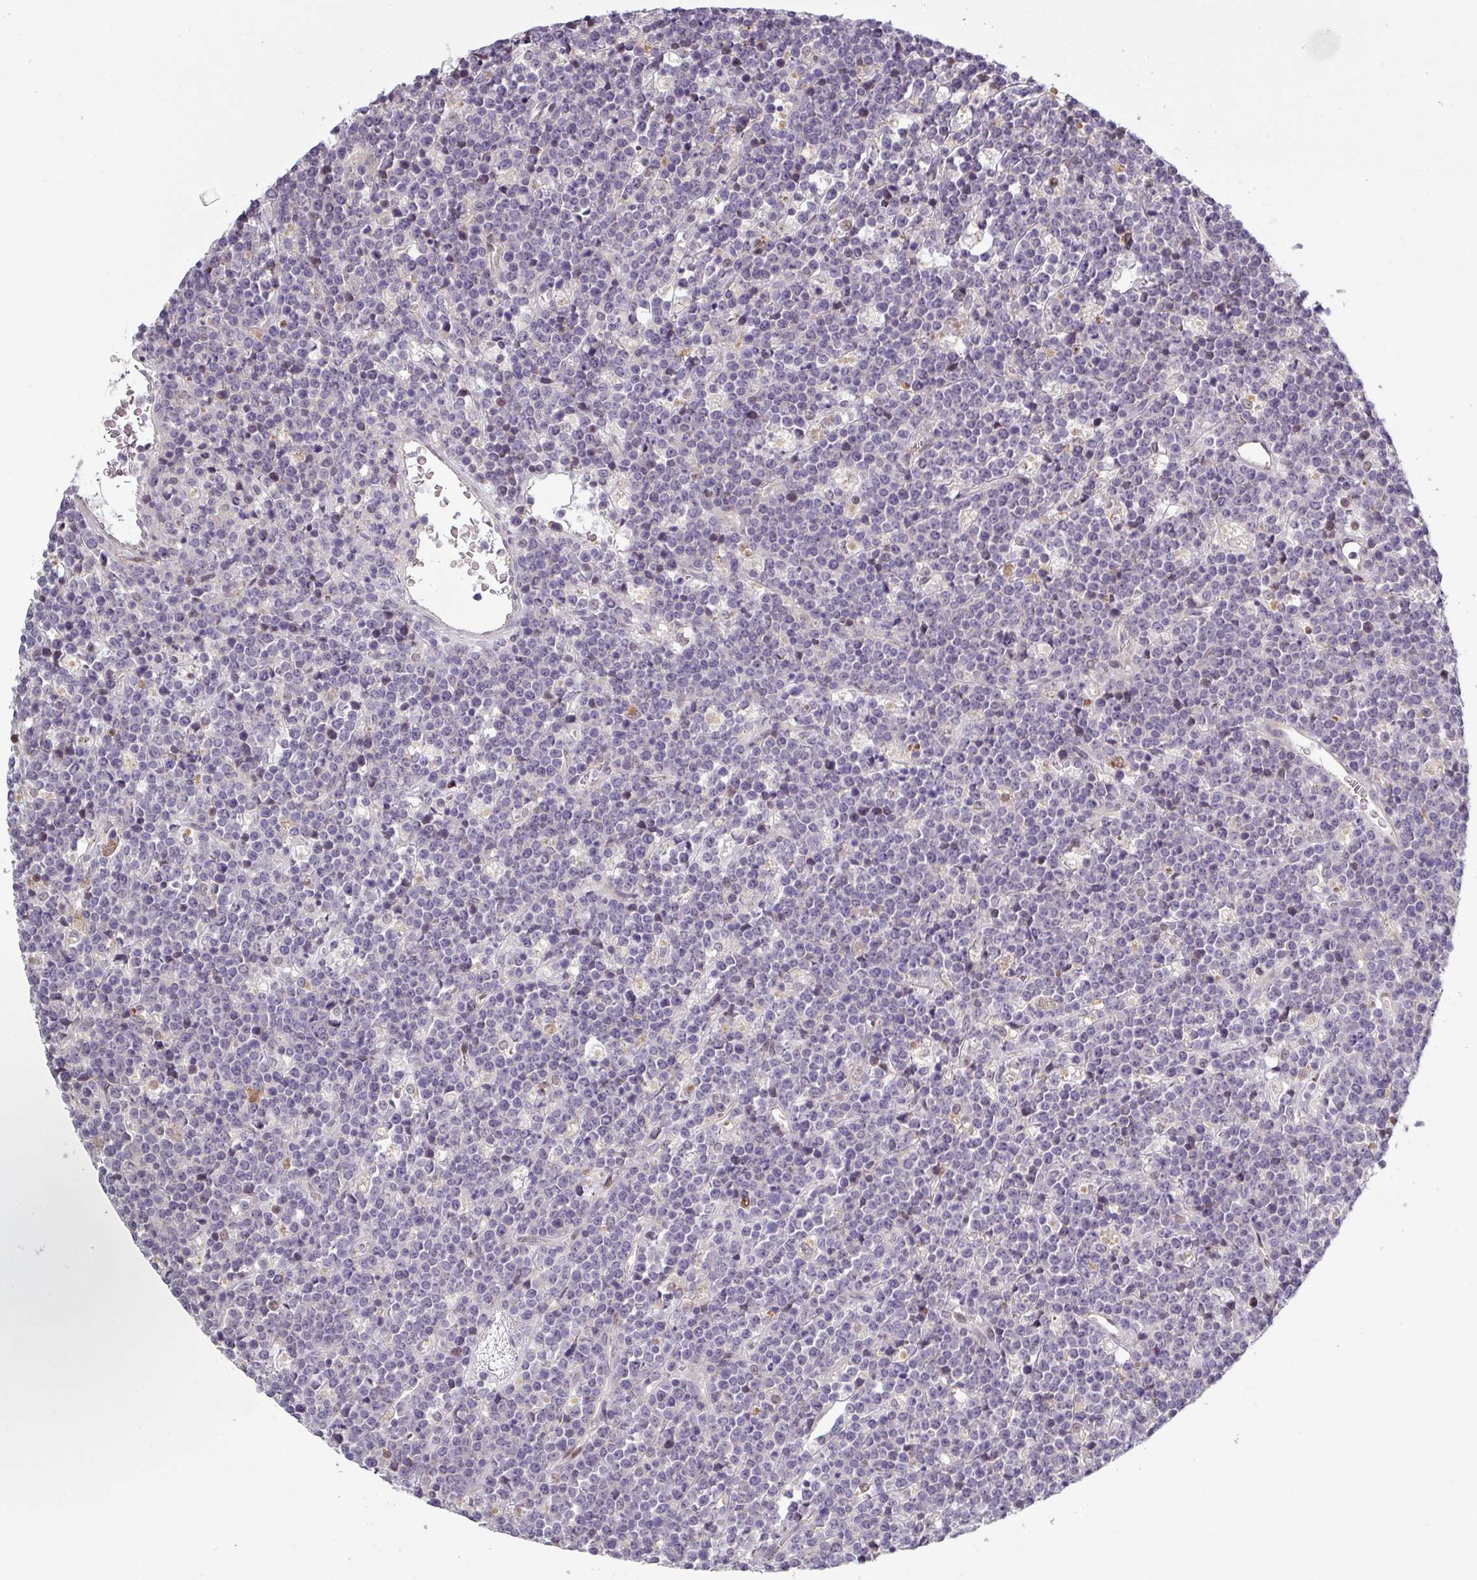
{"staining": {"intensity": "negative", "quantity": "none", "location": "none"}, "tissue": "lymphoma", "cell_type": "Tumor cells", "image_type": "cancer", "snomed": [{"axis": "morphology", "description": "Malignant lymphoma, non-Hodgkin's type, High grade"}, {"axis": "topography", "description": "Ovary"}], "caption": "Tumor cells show no significant protein positivity in malignant lymphoma, non-Hodgkin's type (high-grade).", "gene": "C2orf16", "patient": {"sex": "female", "age": 56}}